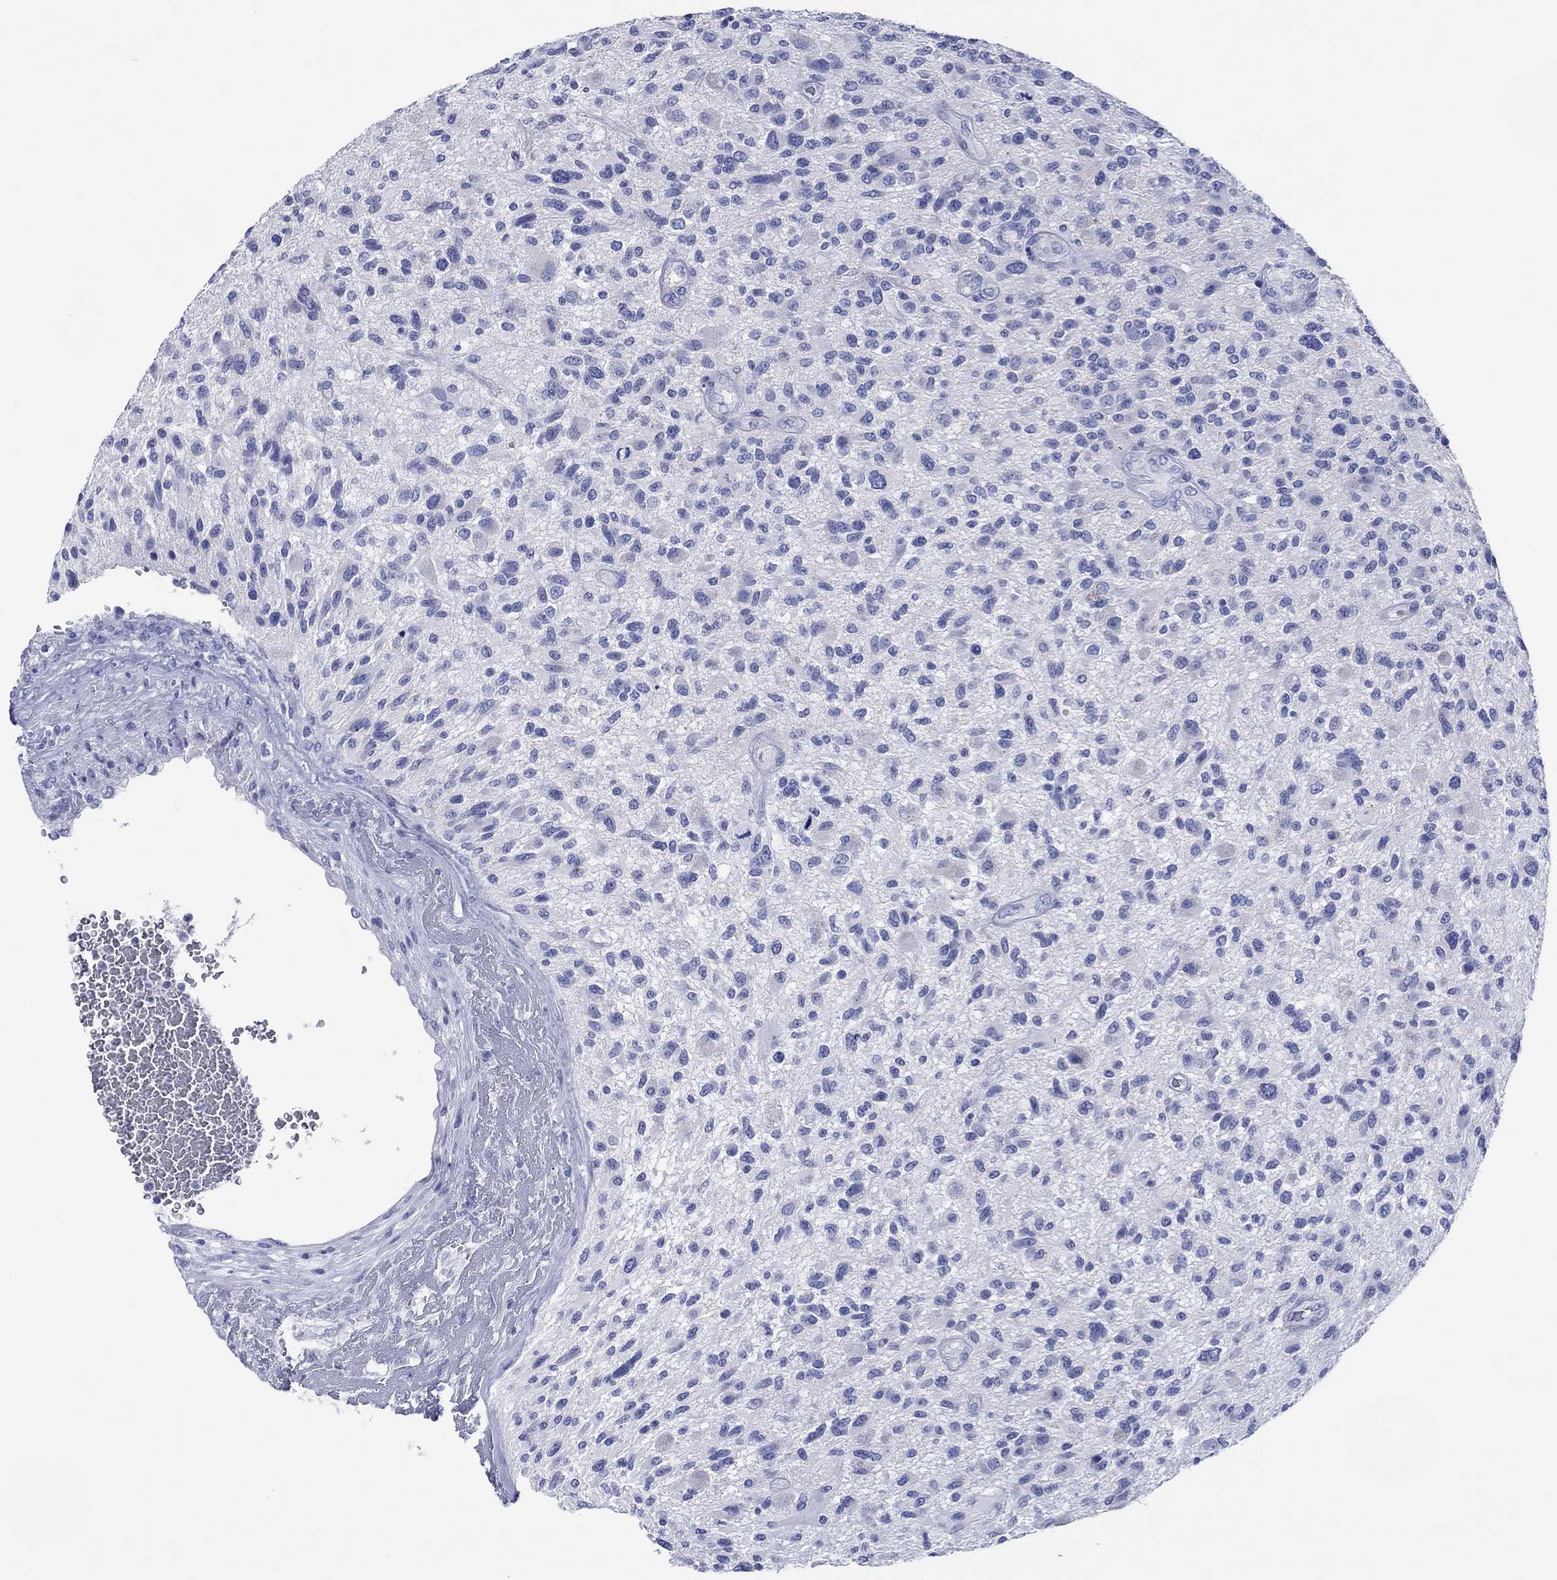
{"staining": {"intensity": "negative", "quantity": "none", "location": "none"}, "tissue": "glioma", "cell_type": "Tumor cells", "image_type": "cancer", "snomed": [{"axis": "morphology", "description": "Glioma, malignant, High grade"}, {"axis": "topography", "description": "Brain"}], "caption": "Immunohistochemistry (IHC) image of high-grade glioma (malignant) stained for a protein (brown), which demonstrates no positivity in tumor cells.", "gene": "HCRT", "patient": {"sex": "male", "age": 47}}